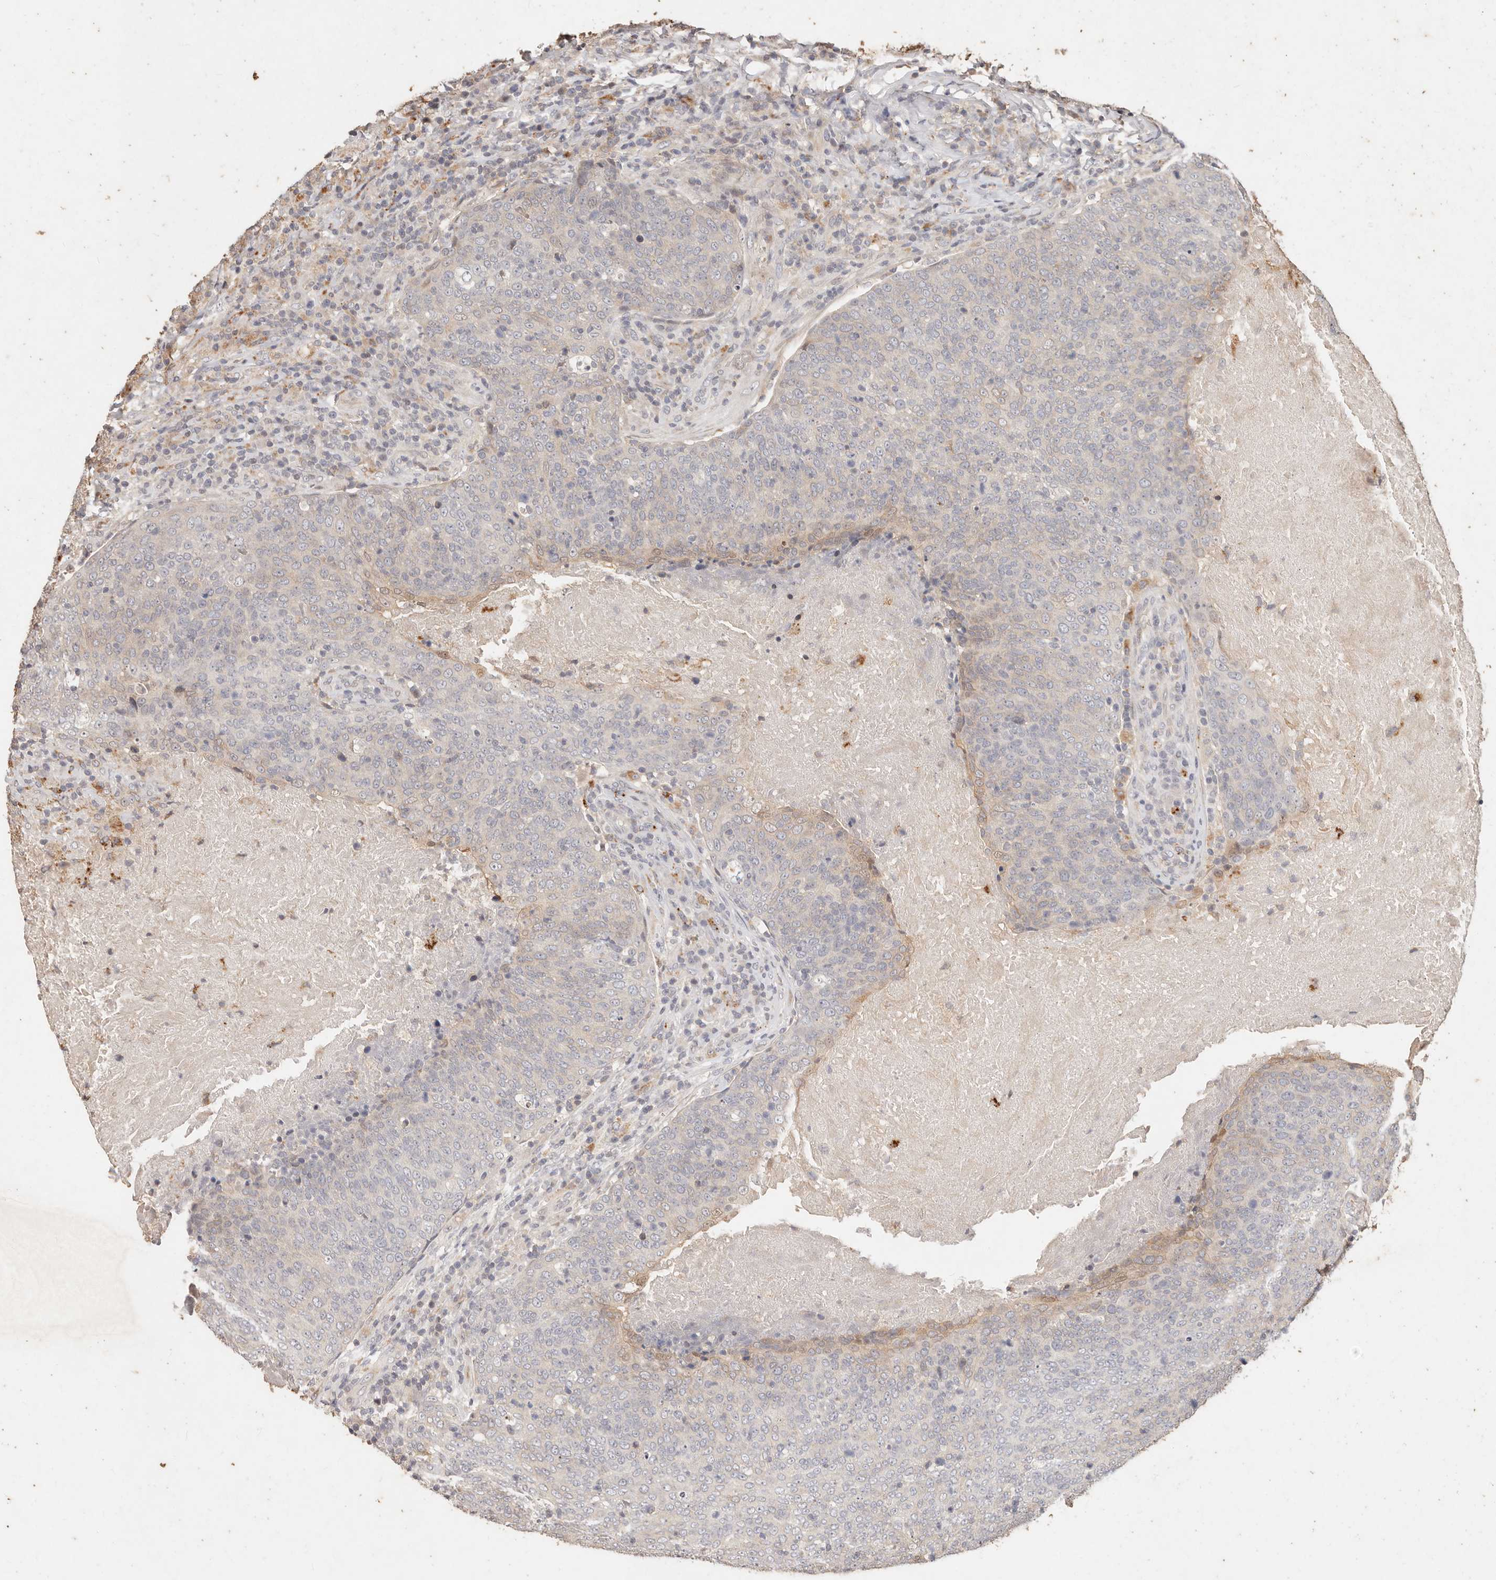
{"staining": {"intensity": "weak", "quantity": "<25%", "location": "cytoplasmic/membranous"}, "tissue": "head and neck cancer", "cell_type": "Tumor cells", "image_type": "cancer", "snomed": [{"axis": "morphology", "description": "Squamous cell carcinoma, NOS"}, {"axis": "morphology", "description": "Squamous cell carcinoma, metastatic, NOS"}, {"axis": "topography", "description": "Lymph node"}, {"axis": "topography", "description": "Head-Neck"}], "caption": "Tumor cells are negative for protein expression in human head and neck squamous cell carcinoma.", "gene": "KIF9", "patient": {"sex": "male", "age": 62}}